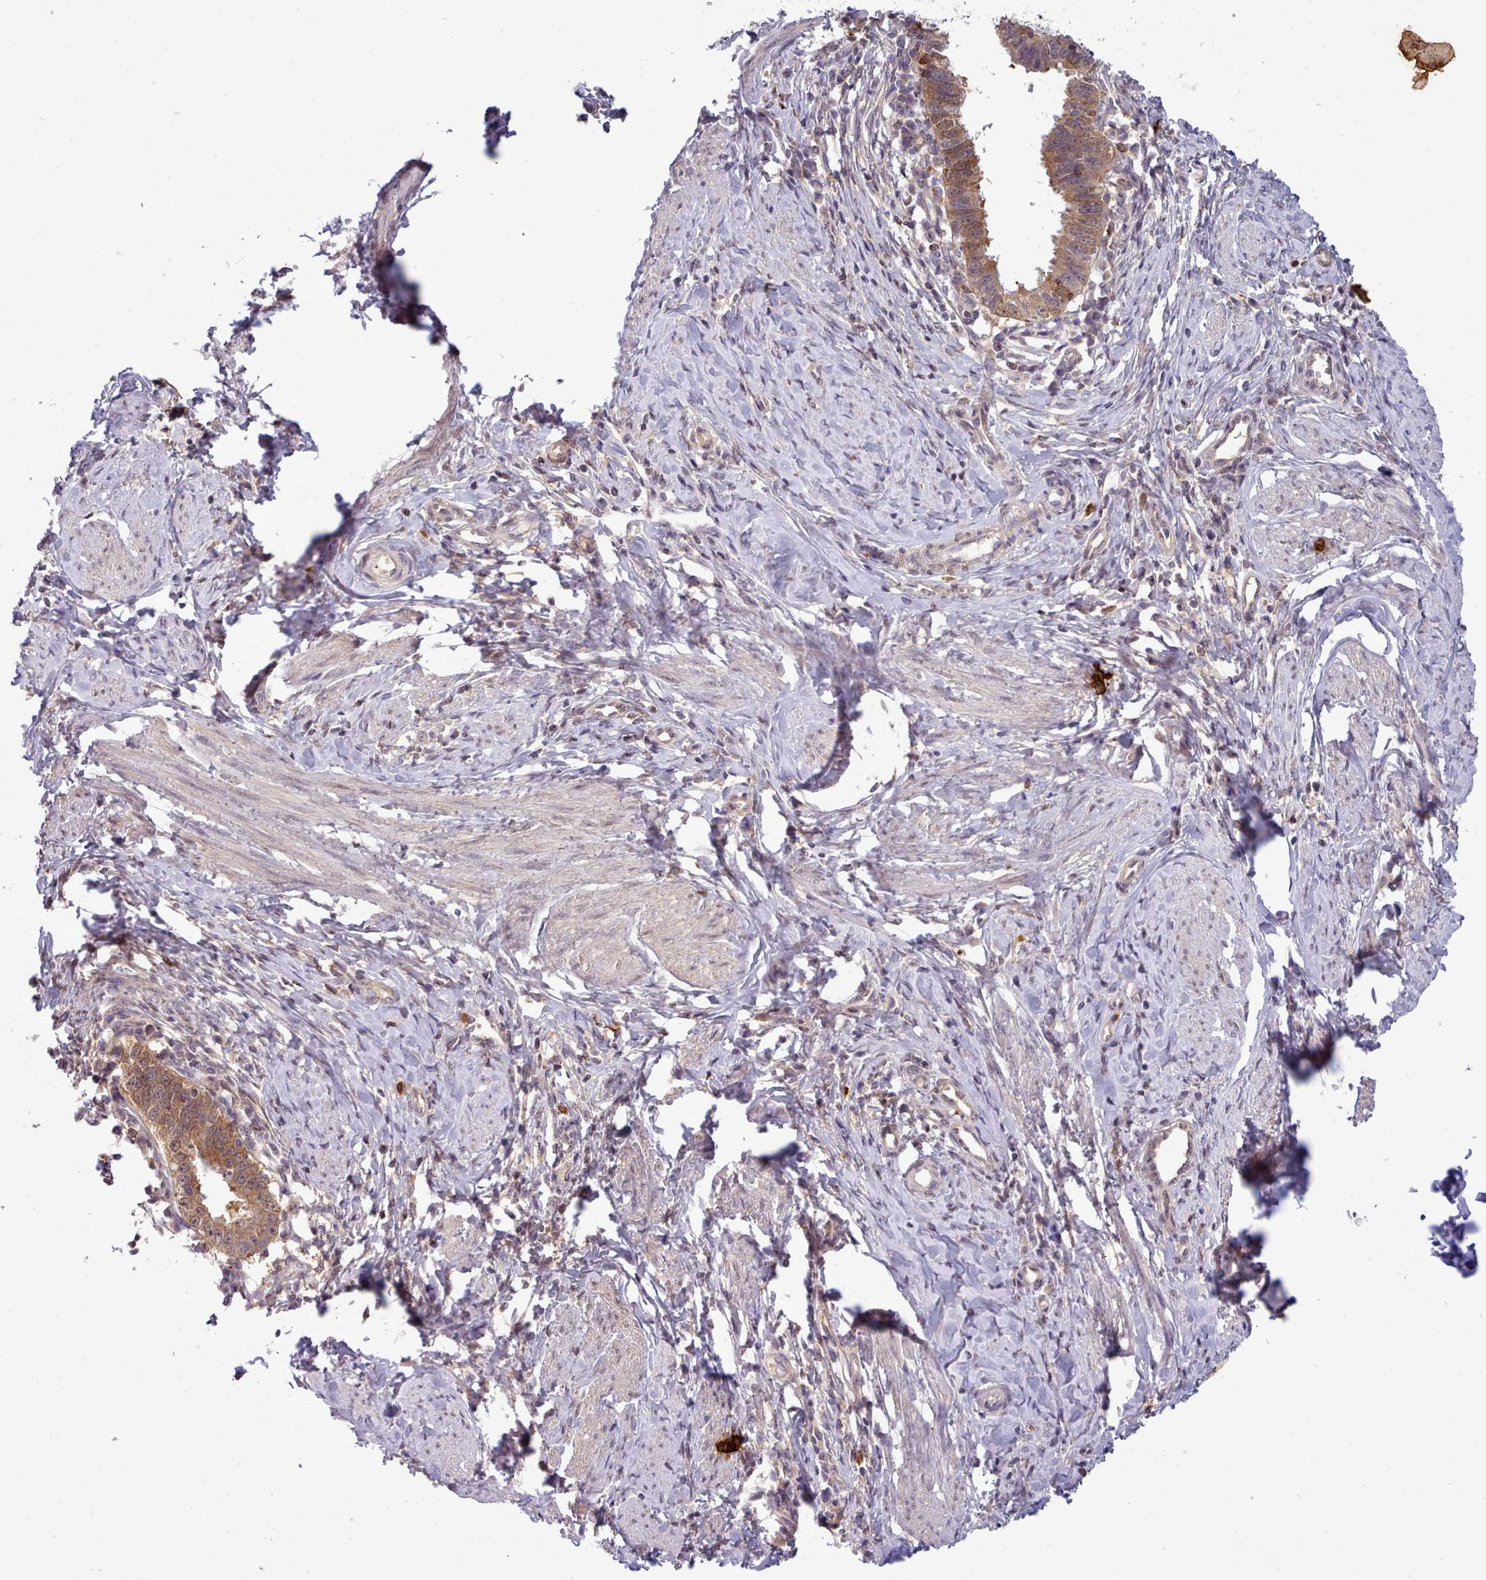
{"staining": {"intensity": "moderate", "quantity": ">75%", "location": "cytoplasmic/membranous,nuclear"}, "tissue": "cervical cancer", "cell_type": "Tumor cells", "image_type": "cancer", "snomed": [{"axis": "morphology", "description": "Adenocarcinoma, NOS"}, {"axis": "topography", "description": "Cervix"}], "caption": "Protein analysis of adenocarcinoma (cervical) tissue displays moderate cytoplasmic/membranous and nuclear positivity in about >75% of tumor cells.", "gene": "ARL17A", "patient": {"sex": "female", "age": 36}}